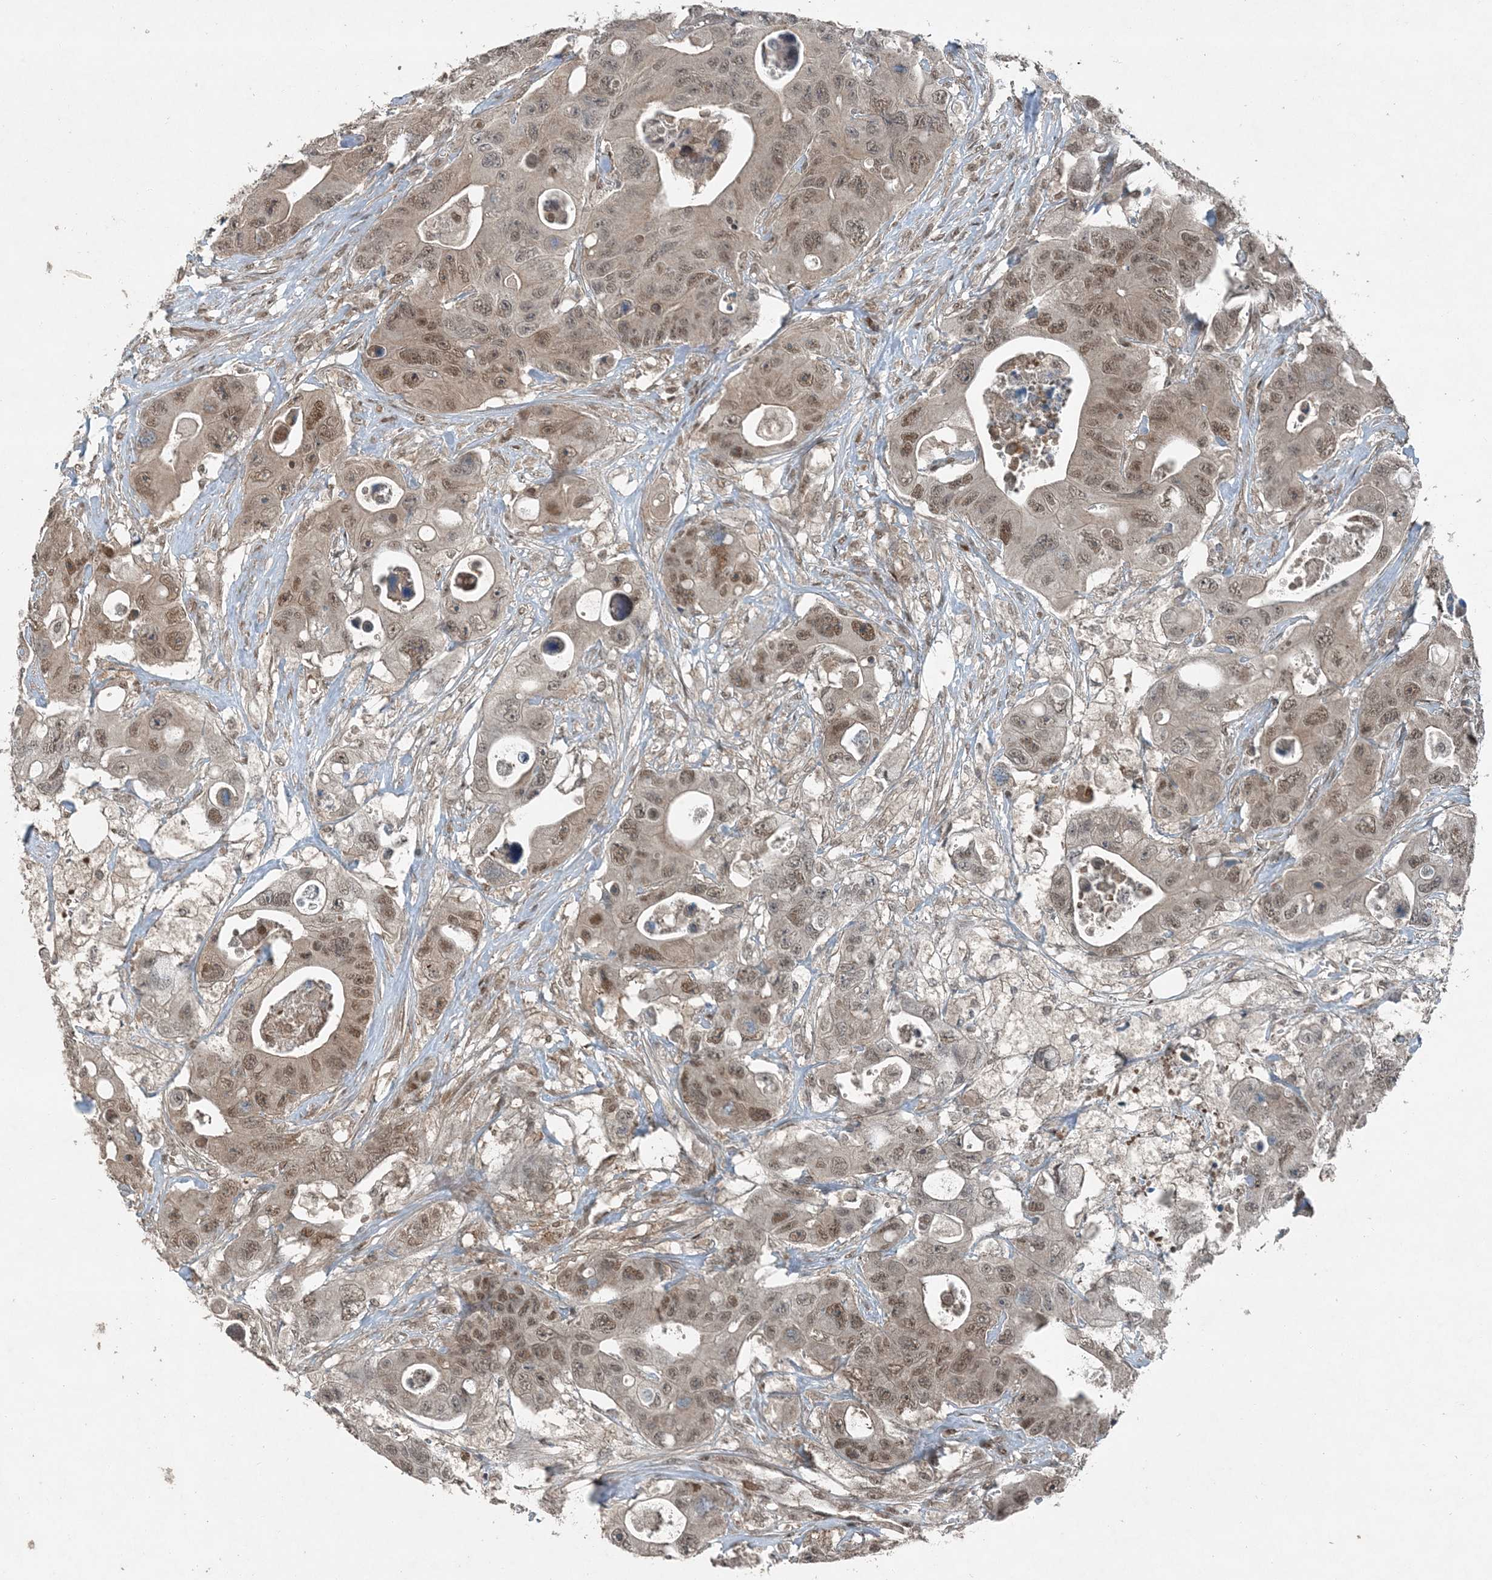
{"staining": {"intensity": "moderate", "quantity": ">75%", "location": "nuclear"}, "tissue": "colorectal cancer", "cell_type": "Tumor cells", "image_type": "cancer", "snomed": [{"axis": "morphology", "description": "Adenocarcinoma, NOS"}, {"axis": "topography", "description": "Colon"}], "caption": "Brown immunohistochemical staining in colorectal cancer shows moderate nuclear staining in about >75% of tumor cells.", "gene": "COPS7B", "patient": {"sex": "female", "age": 46}}